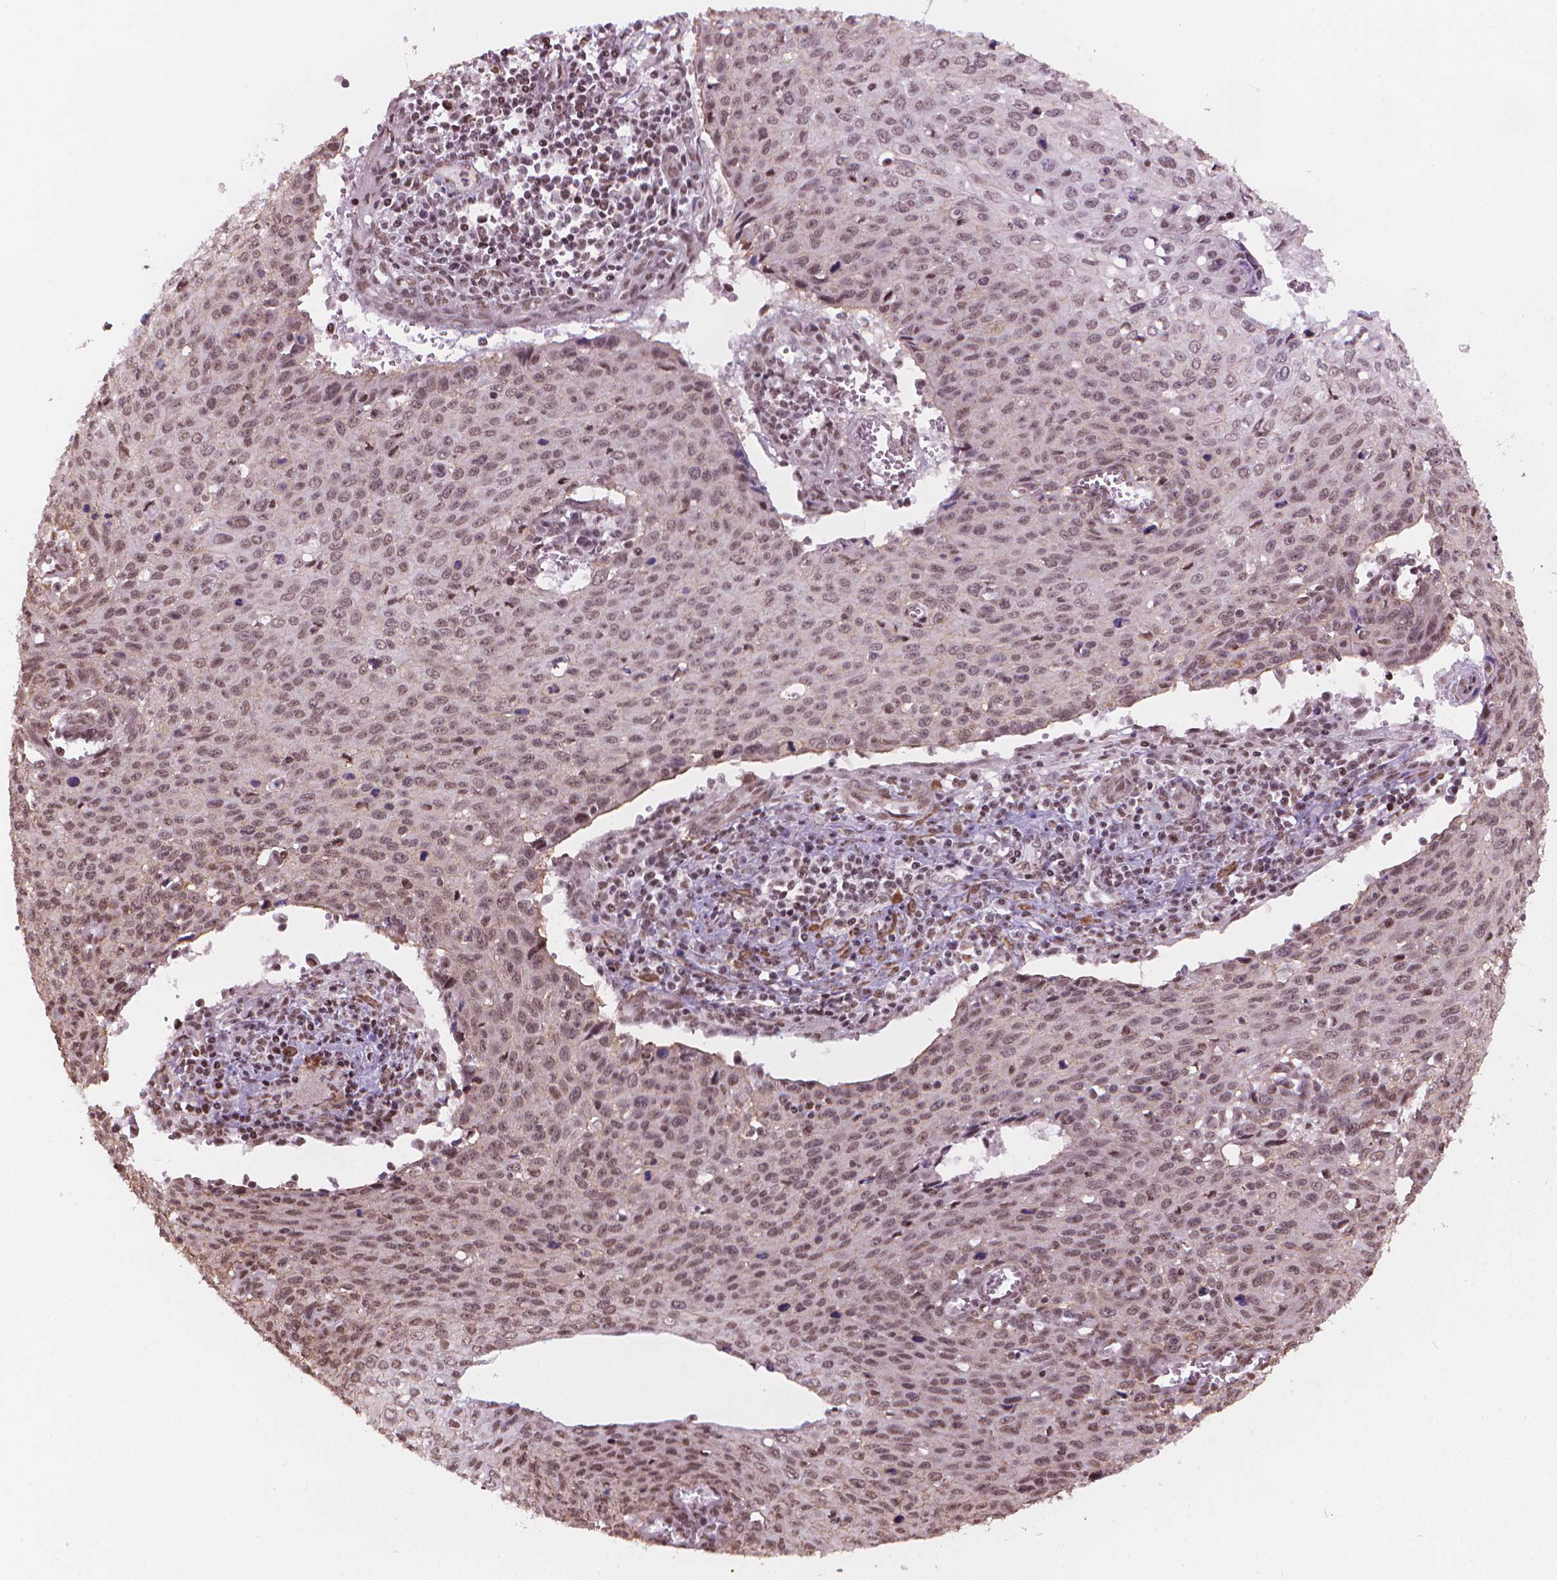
{"staining": {"intensity": "weak", "quantity": "25%-75%", "location": "nuclear"}, "tissue": "cervical cancer", "cell_type": "Tumor cells", "image_type": "cancer", "snomed": [{"axis": "morphology", "description": "Squamous cell carcinoma, NOS"}, {"axis": "topography", "description": "Cervix"}], "caption": "Protein expression analysis of human cervical cancer (squamous cell carcinoma) reveals weak nuclear positivity in approximately 25%-75% of tumor cells.", "gene": "HOXD4", "patient": {"sex": "female", "age": 38}}